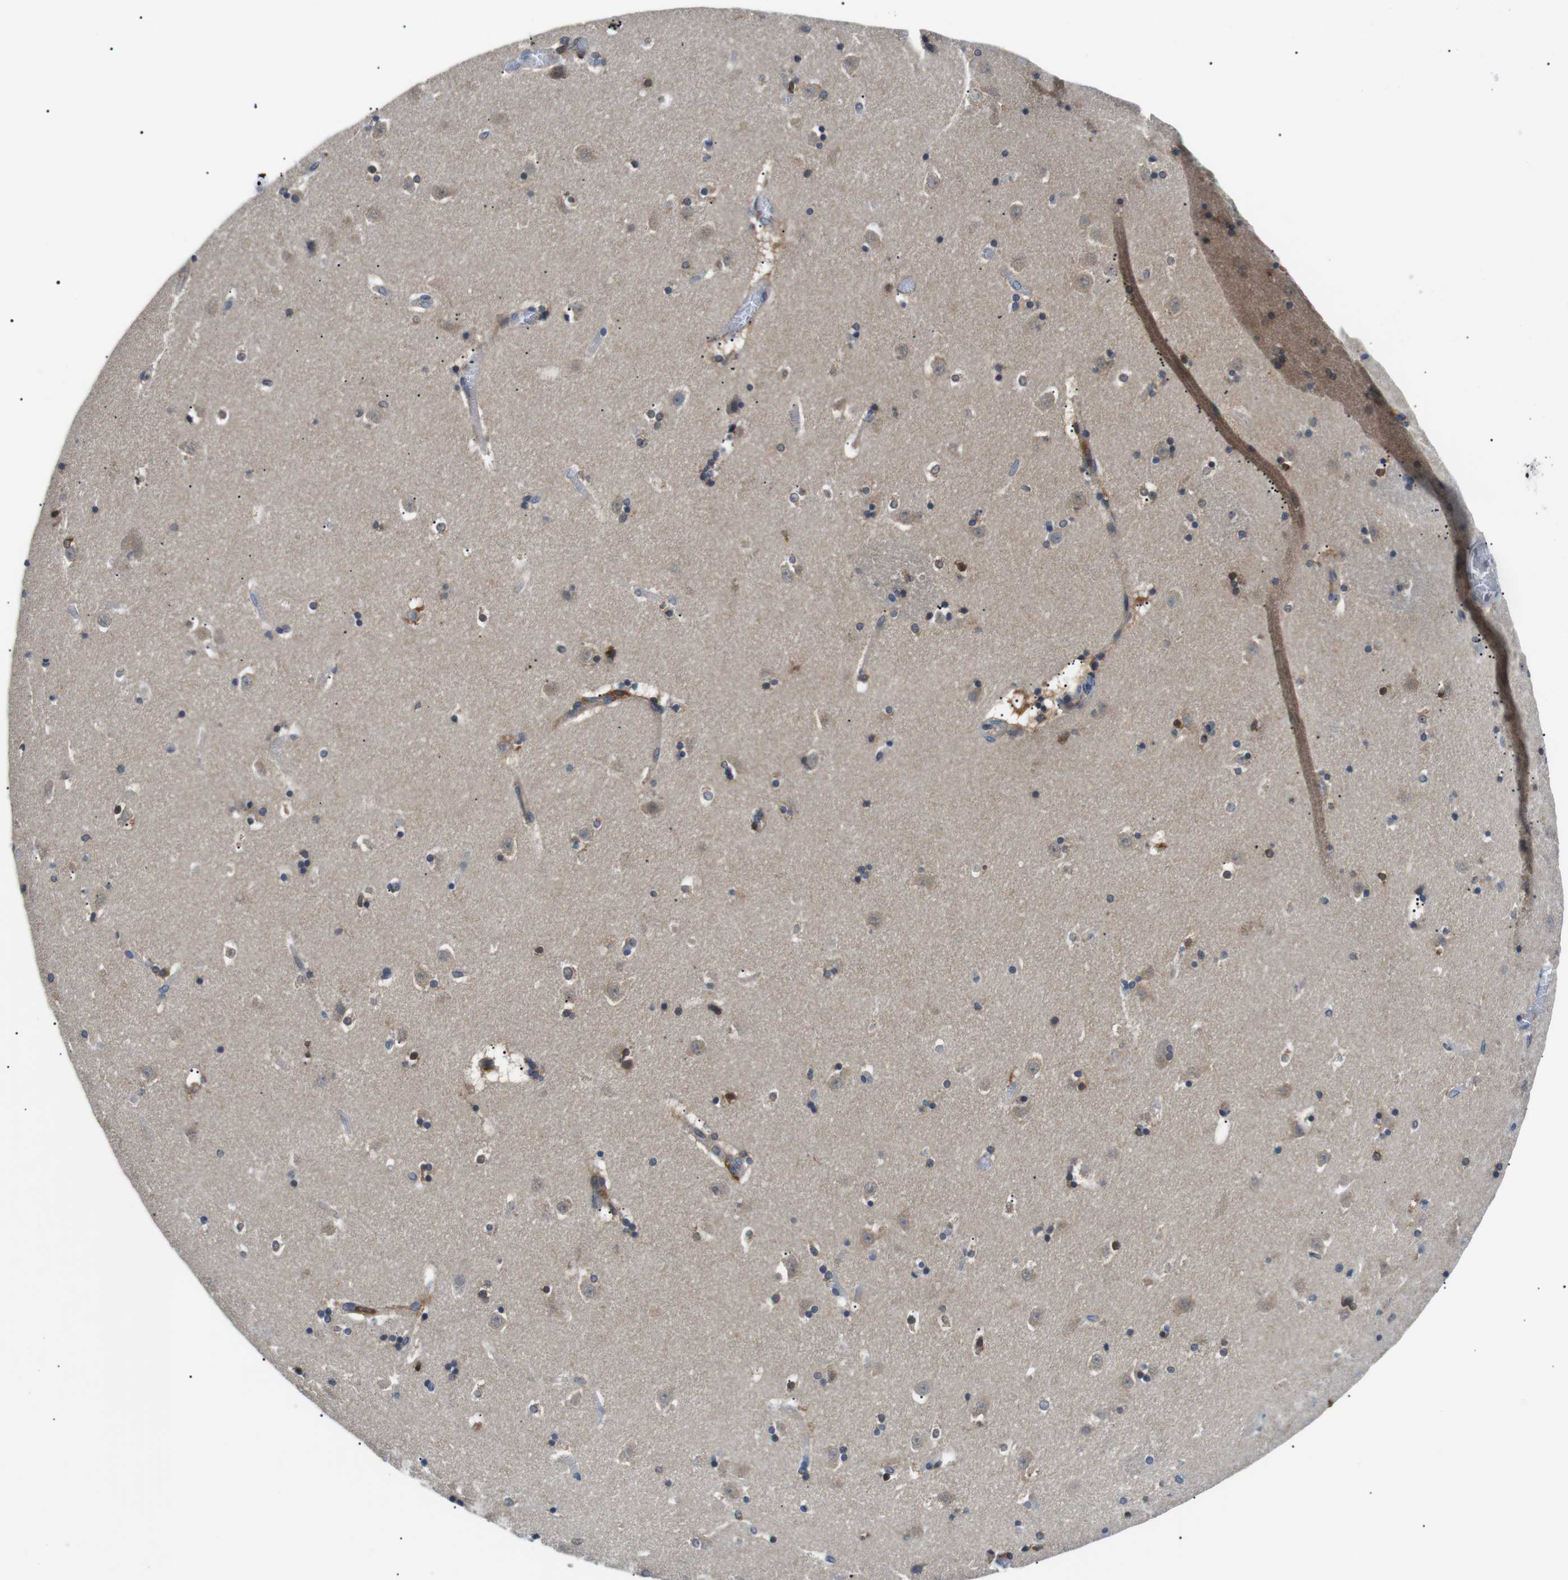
{"staining": {"intensity": "moderate", "quantity": "25%-75%", "location": "cytoplasmic/membranous"}, "tissue": "caudate", "cell_type": "Glial cells", "image_type": "normal", "snomed": [{"axis": "morphology", "description": "Normal tissue, NOS"}, {"axis": "topography", "description": "Lateral ventricle wall"}], "caption": "Immunohistochemical staining of benign human caudate demonstrates medium levels of moderate cytoplasmic/membranous positivity in about 25%-75% of glial cells.", "gene": "RAB9A", "patient": {"sex": "male", "age": 45}}